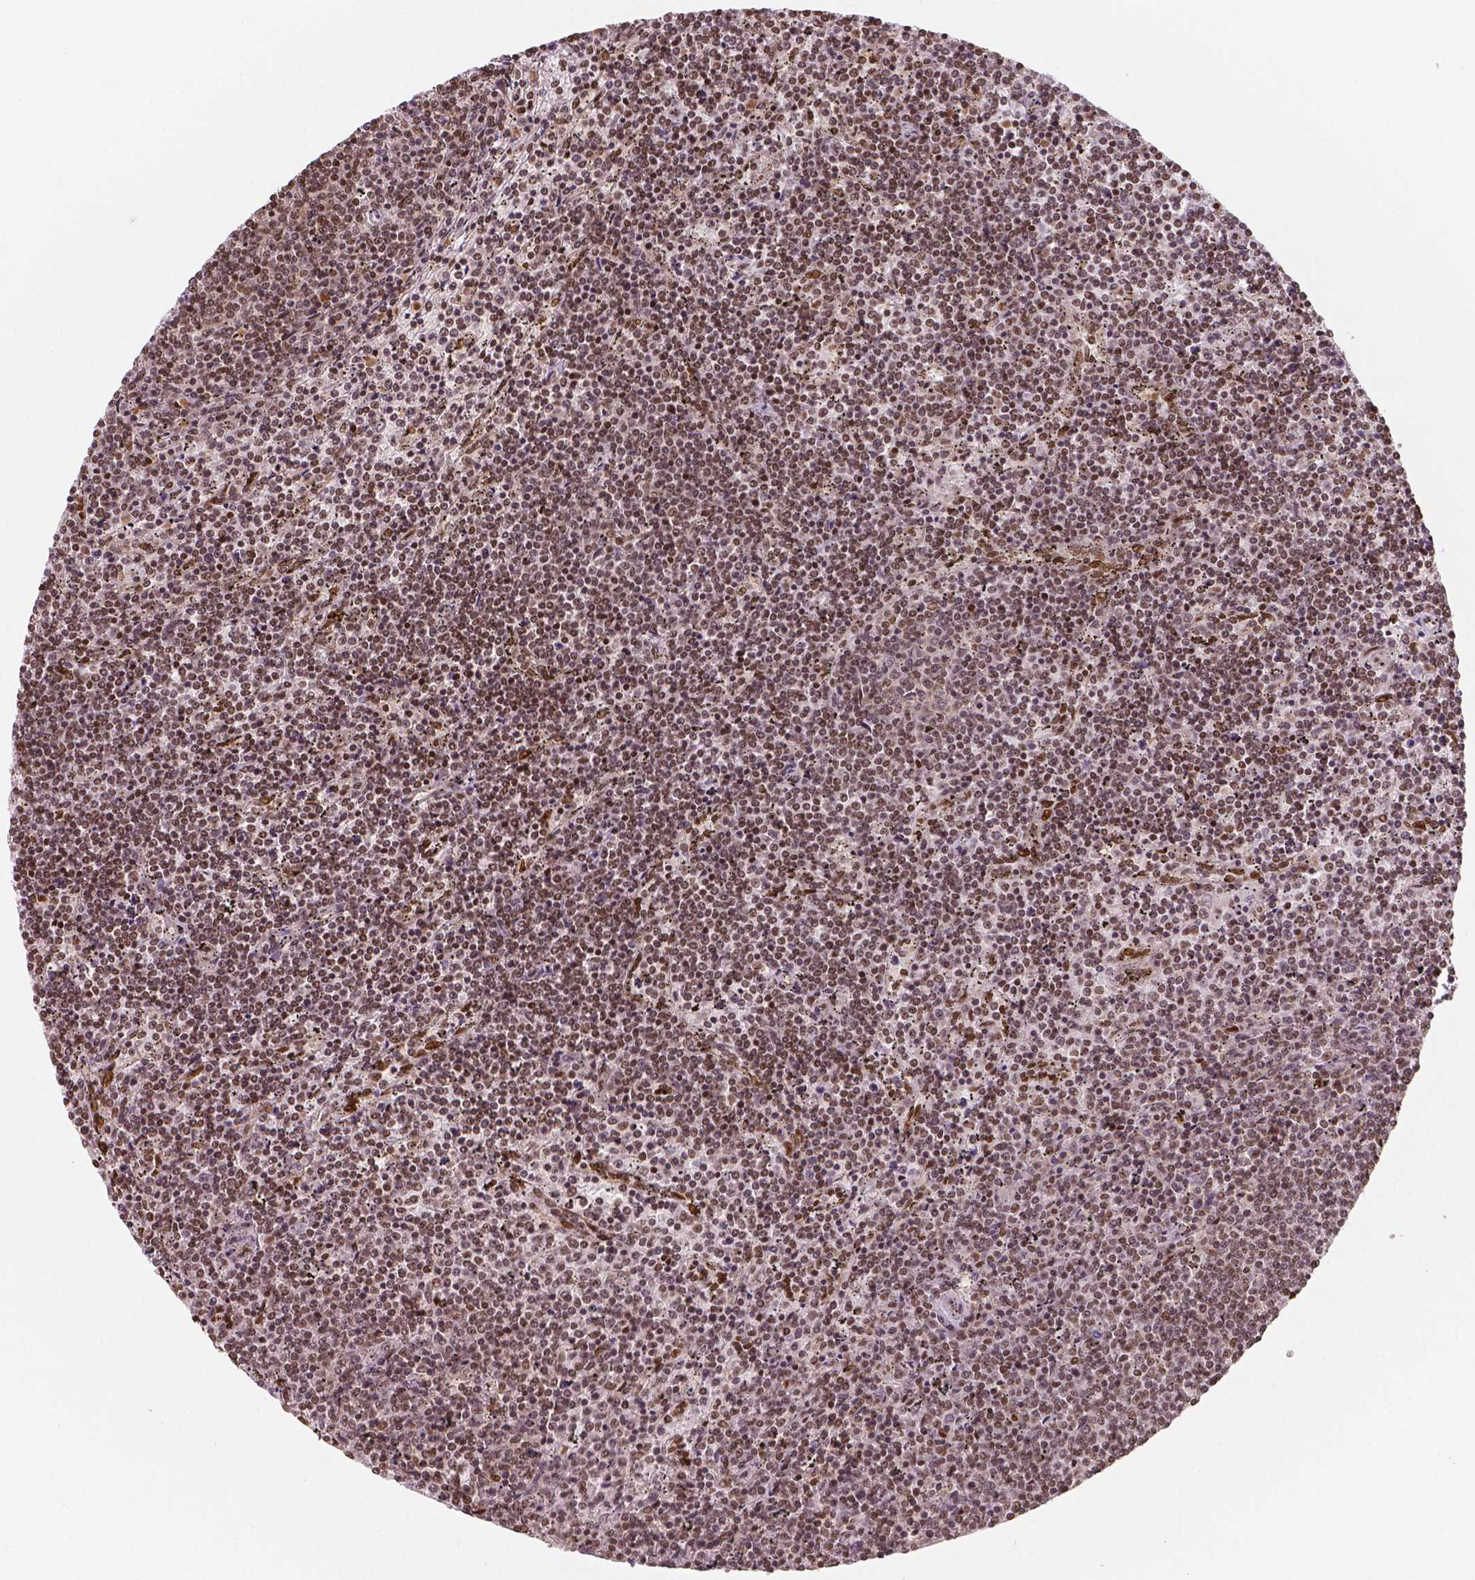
{"staining": {"intensity": "moderate", "quantity": ">75%", "location": "nuclear"}, "tissue": "lymphoma", "cell_type": "Tumor cells", "image_type": "cancer", "snomed": [{"axis": "morphology", "description": "Malignant lymphoma, non-Hodgkin's type, Low grade"}, {"axis": "topography", "description": "Spleen"}], "caption": "A medium amount of moderate nuclear staining is seen in about >75% of tumor cells in lymphoma tissue.", "gene": "NUCKS1", "patient": {"sex": "female", "age": 50}}